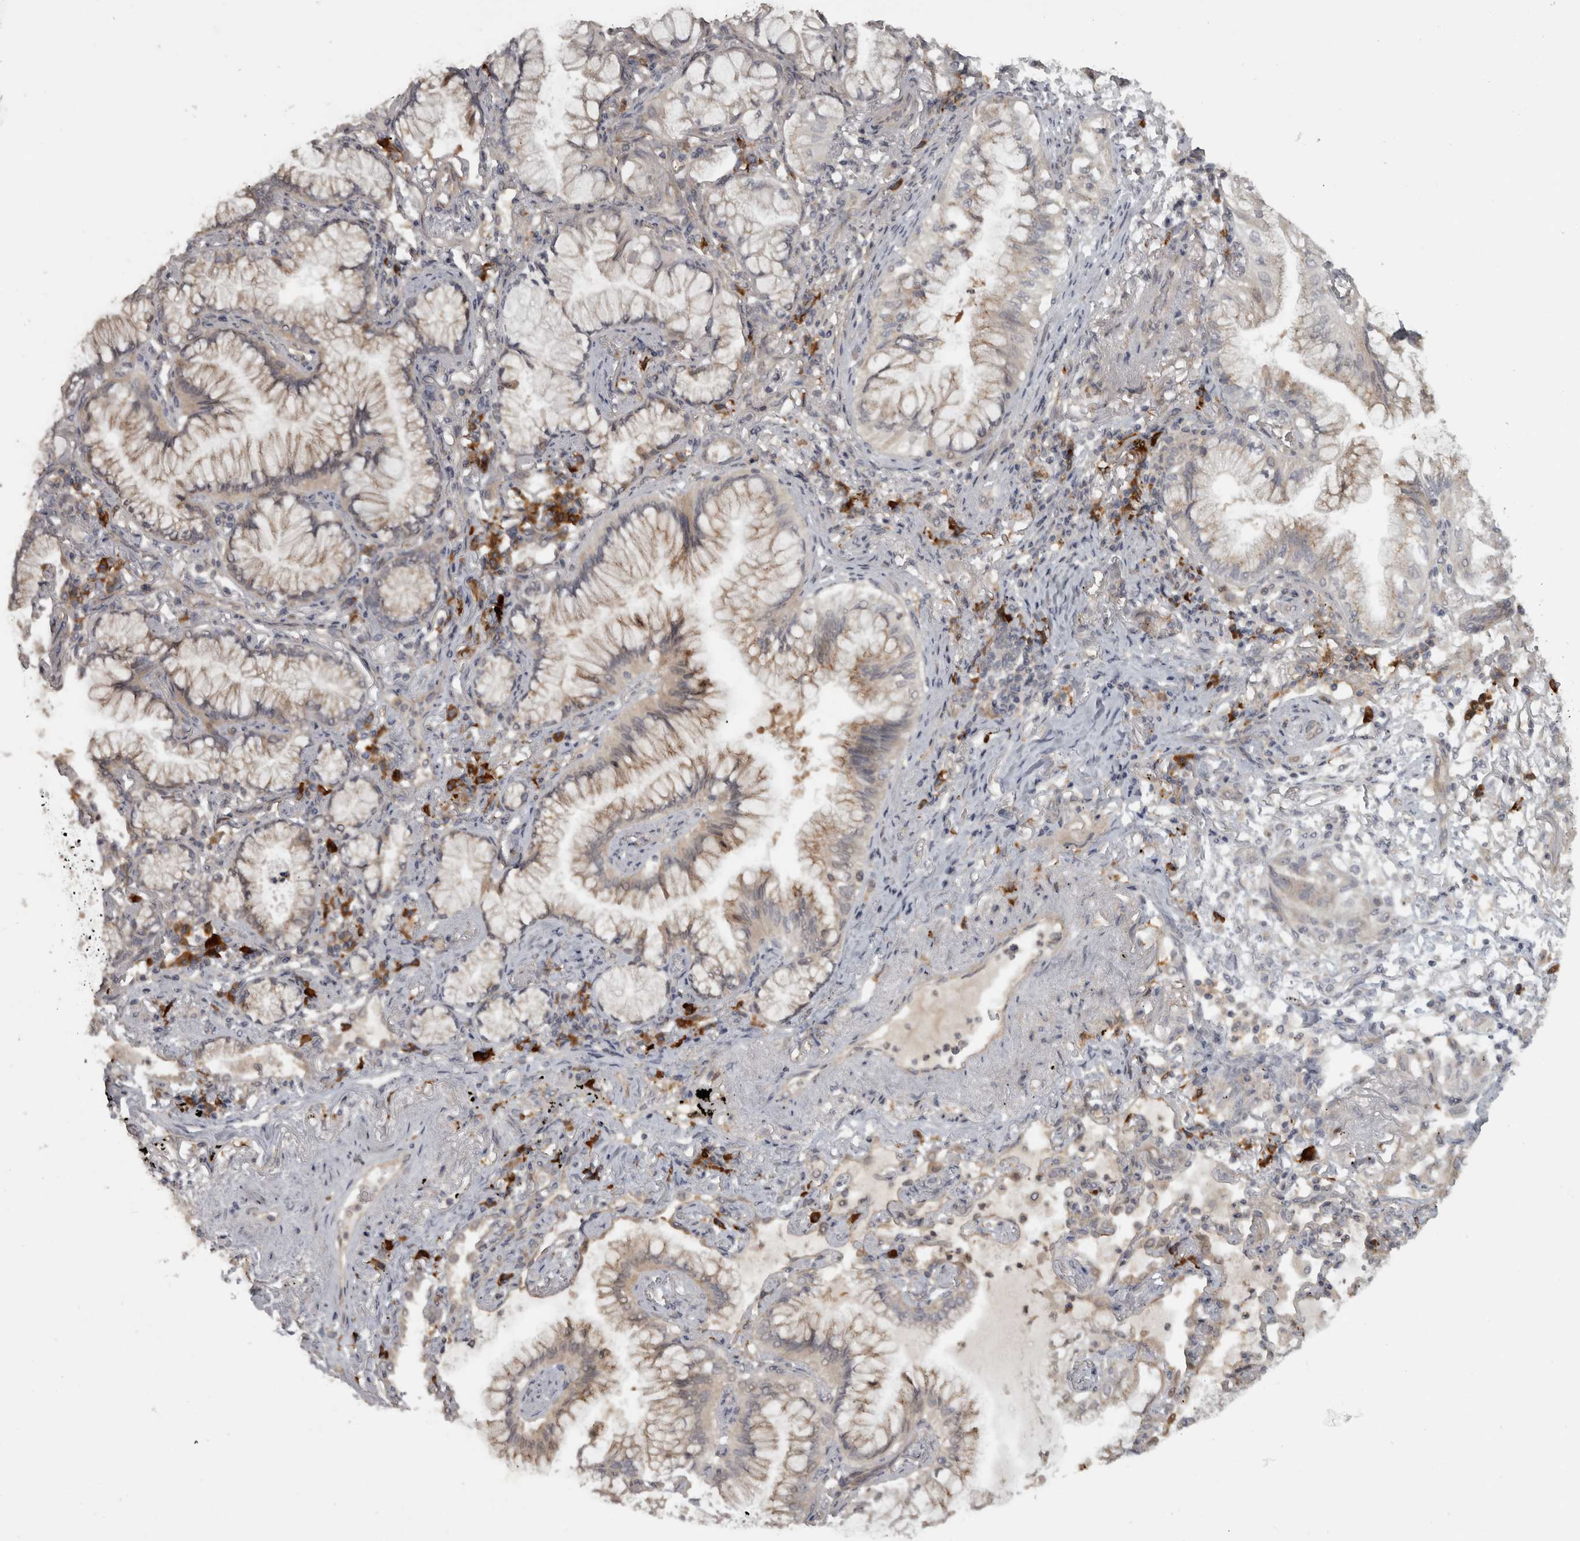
{"staining": {"intensity": "moderate", "quantity": "<25%", "location": "cytoplasmic/membranous"}, "tissue": "lung cancer", "cell_type": "Tumor cells", "image_type": "cancer", "snomed": [{"axis": "morphology", "description": "Adenocarcinoma, NOS"}, {"axis": "topography", "description": "Lung"}], "caption": "IHC (DAB (3,3'-diaminobenzidine)) staining of human lung cancer (adenocarcinoma) reveals moderate cytoplasmic/membranous protein staining in about <25% of tumor cells.", "gene": "SLCO5A1", "patient": {"sex": "female", "age": 70}}